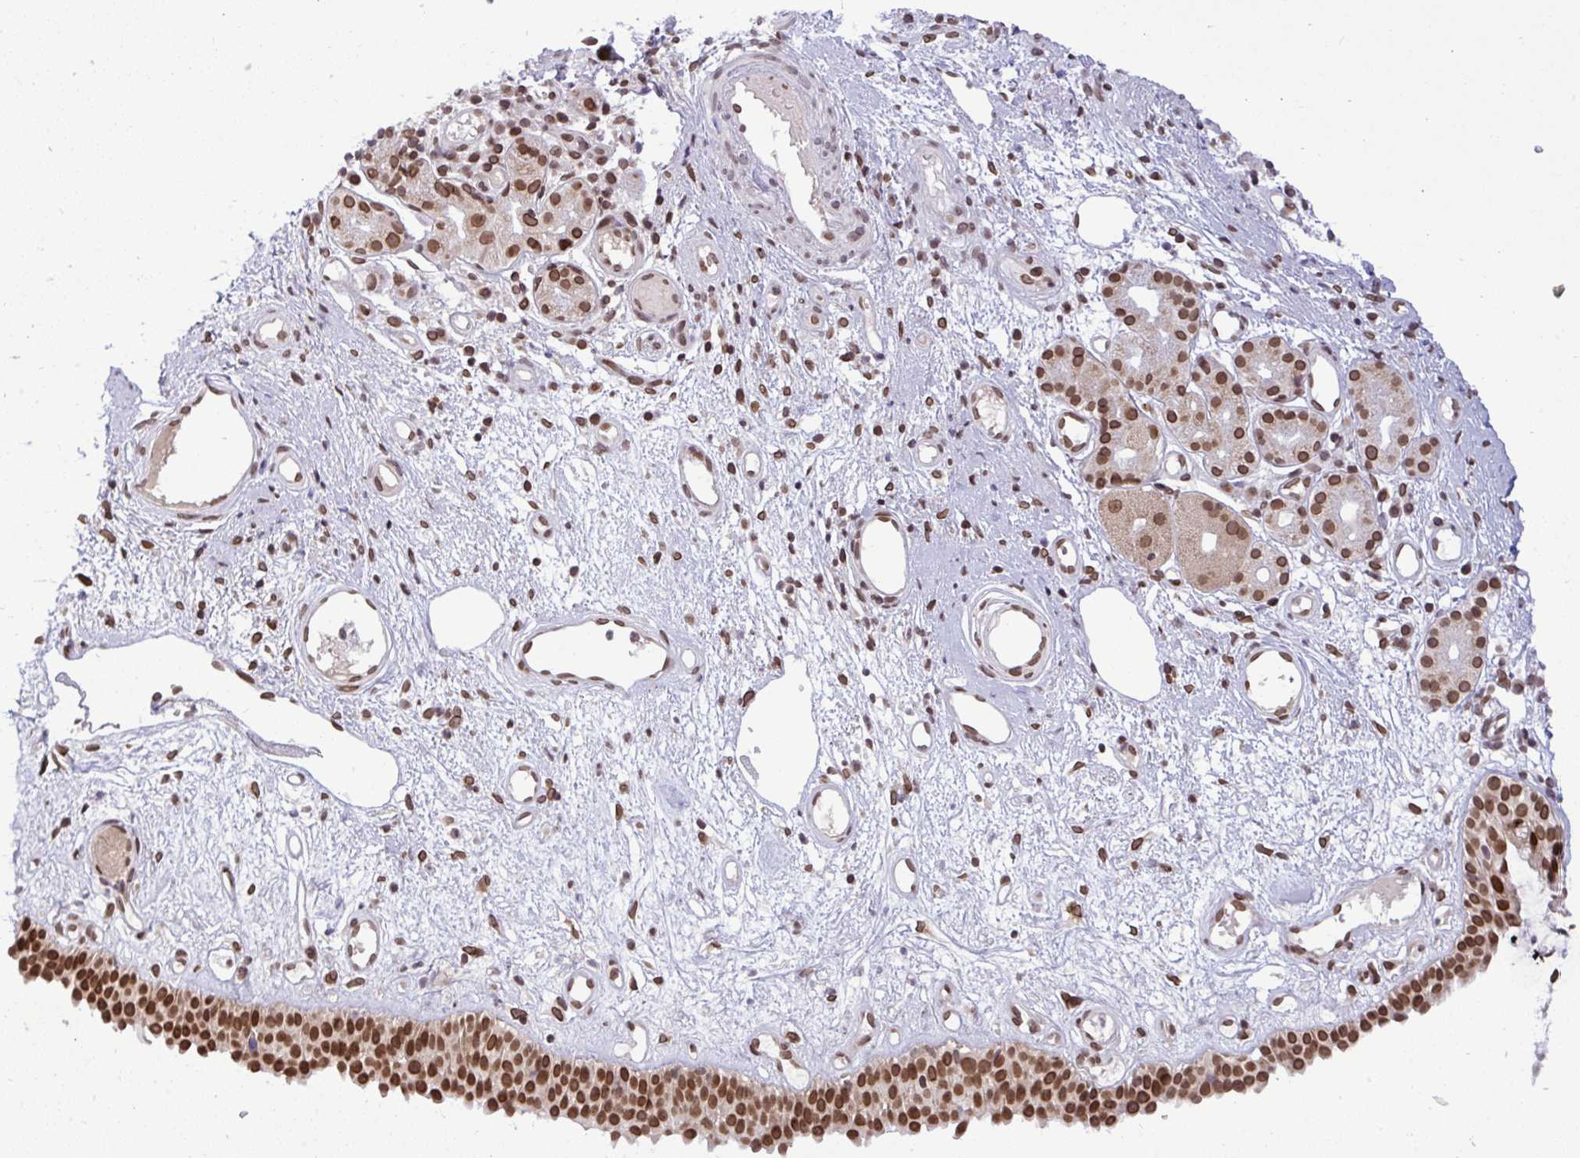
{"staining": {"intensity": "moderate", "quantity": ">75%", "location": "nuclear"}, "tissue": "nasopharynx", "cell_type": "Respiratory epithelial cells", "image_type": "normal", "snomed": [{"axis": "morphology", "description": "Normal tissue, NOS"}, {"axis": "morphology", "description": "Inflammation, NOS"}, {"axis": "topography", "description": "Nasopharynx"}], "caption": "Human nasopharynx stained with a brown dye demonstrates moderate nuclear positive expression in about >75% of respiratory epithelial cells.", "gene": "JPT1", "patient": {"sex": "male", "age": 54}}